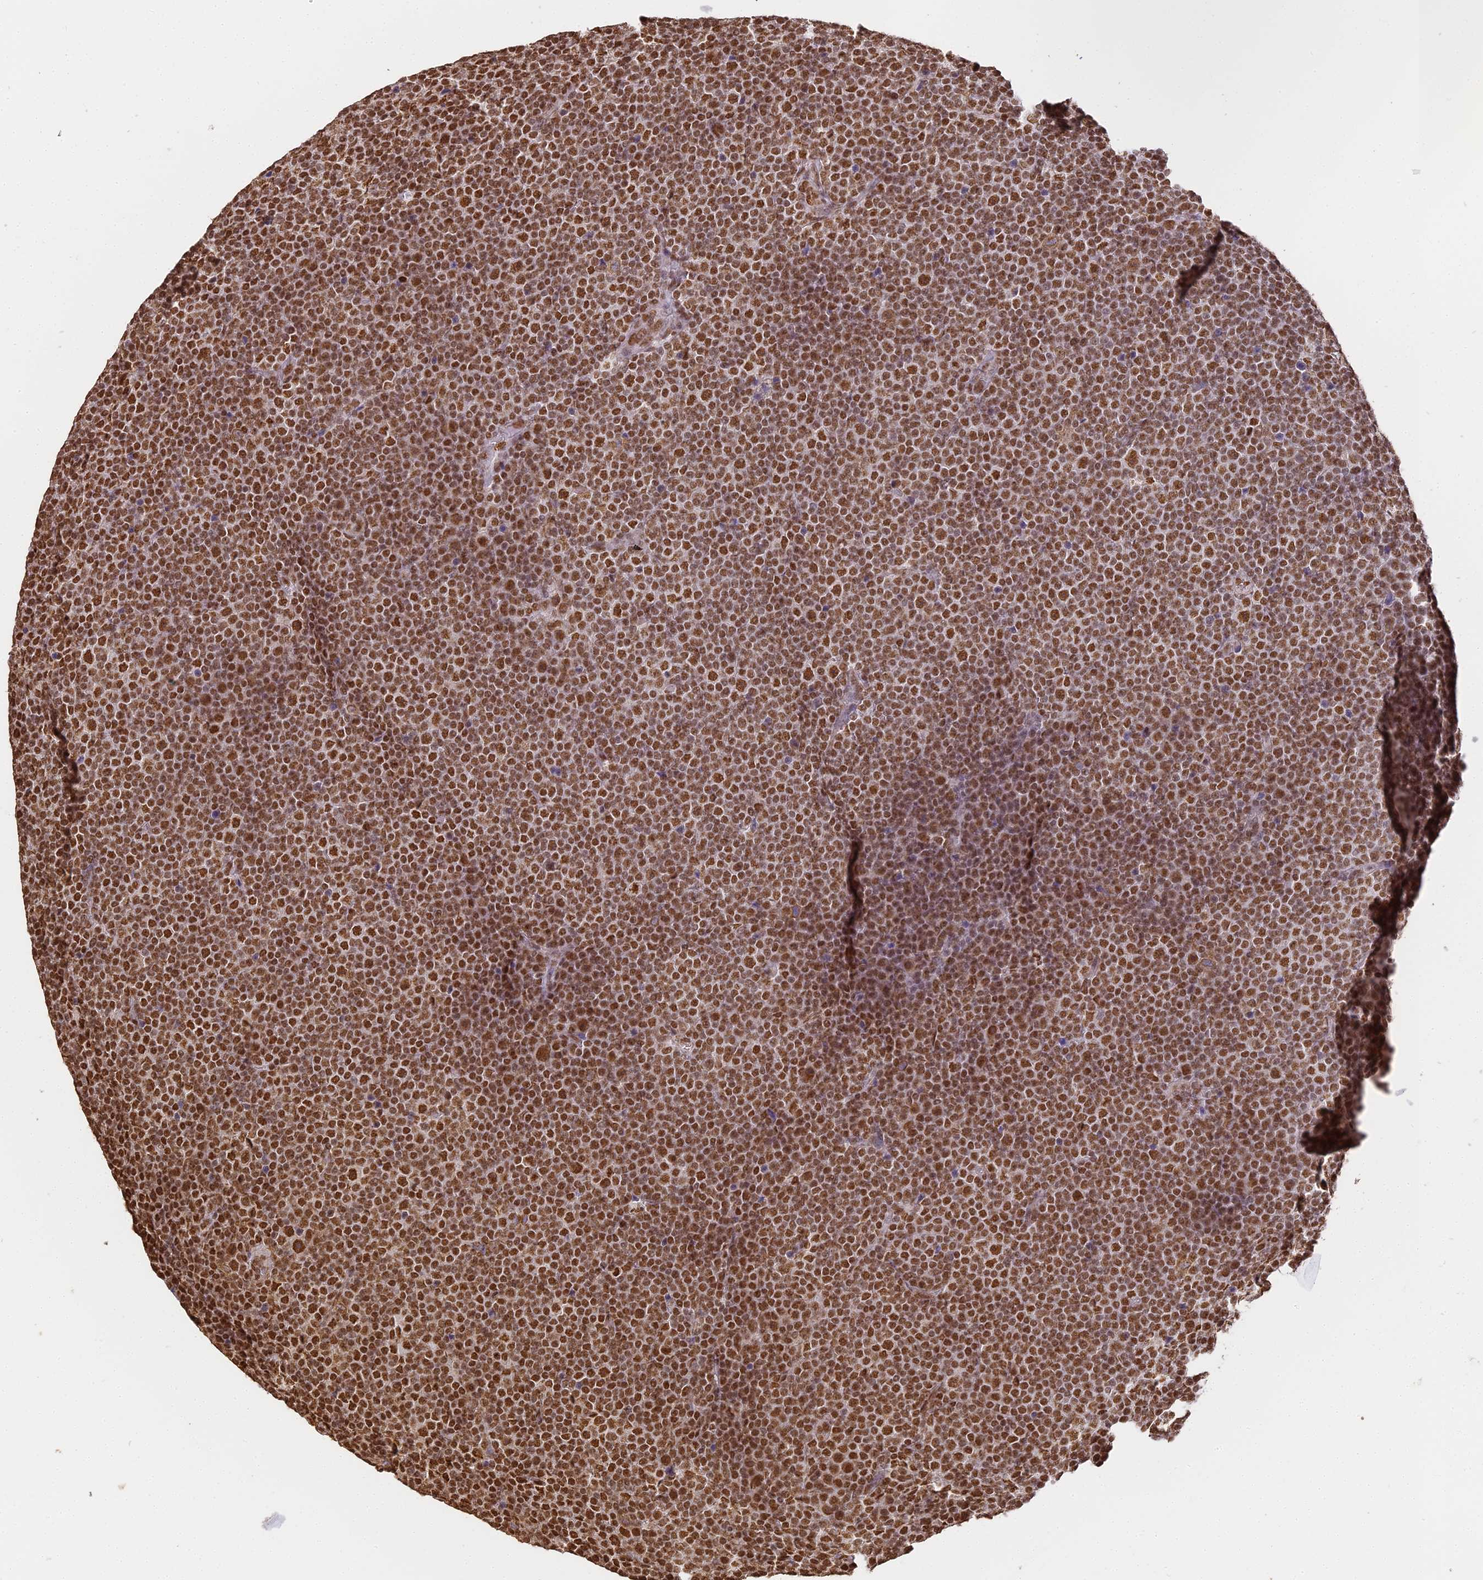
{"staining": {"intensity": "moderate", "quantity": ">75%", "location": "nuclear"}, "tissue": "lymphoma", "cell_type": "Tumor cells", "image_type": "cancer", "snomed": [{"axis": "morphology", "description": "Malignant lymphoma, non-Hodgkin's type, Low grade"}, {"axis": "topography", "description": "Lymph node"}], "caption": "Immunohistochemical staining of human lymphoma reveals moderate nuclear protein expression in approximately >75% of tumor cells.", "gene": "HNRNPA1", "patient": {"sex": "female", "age": 67}}